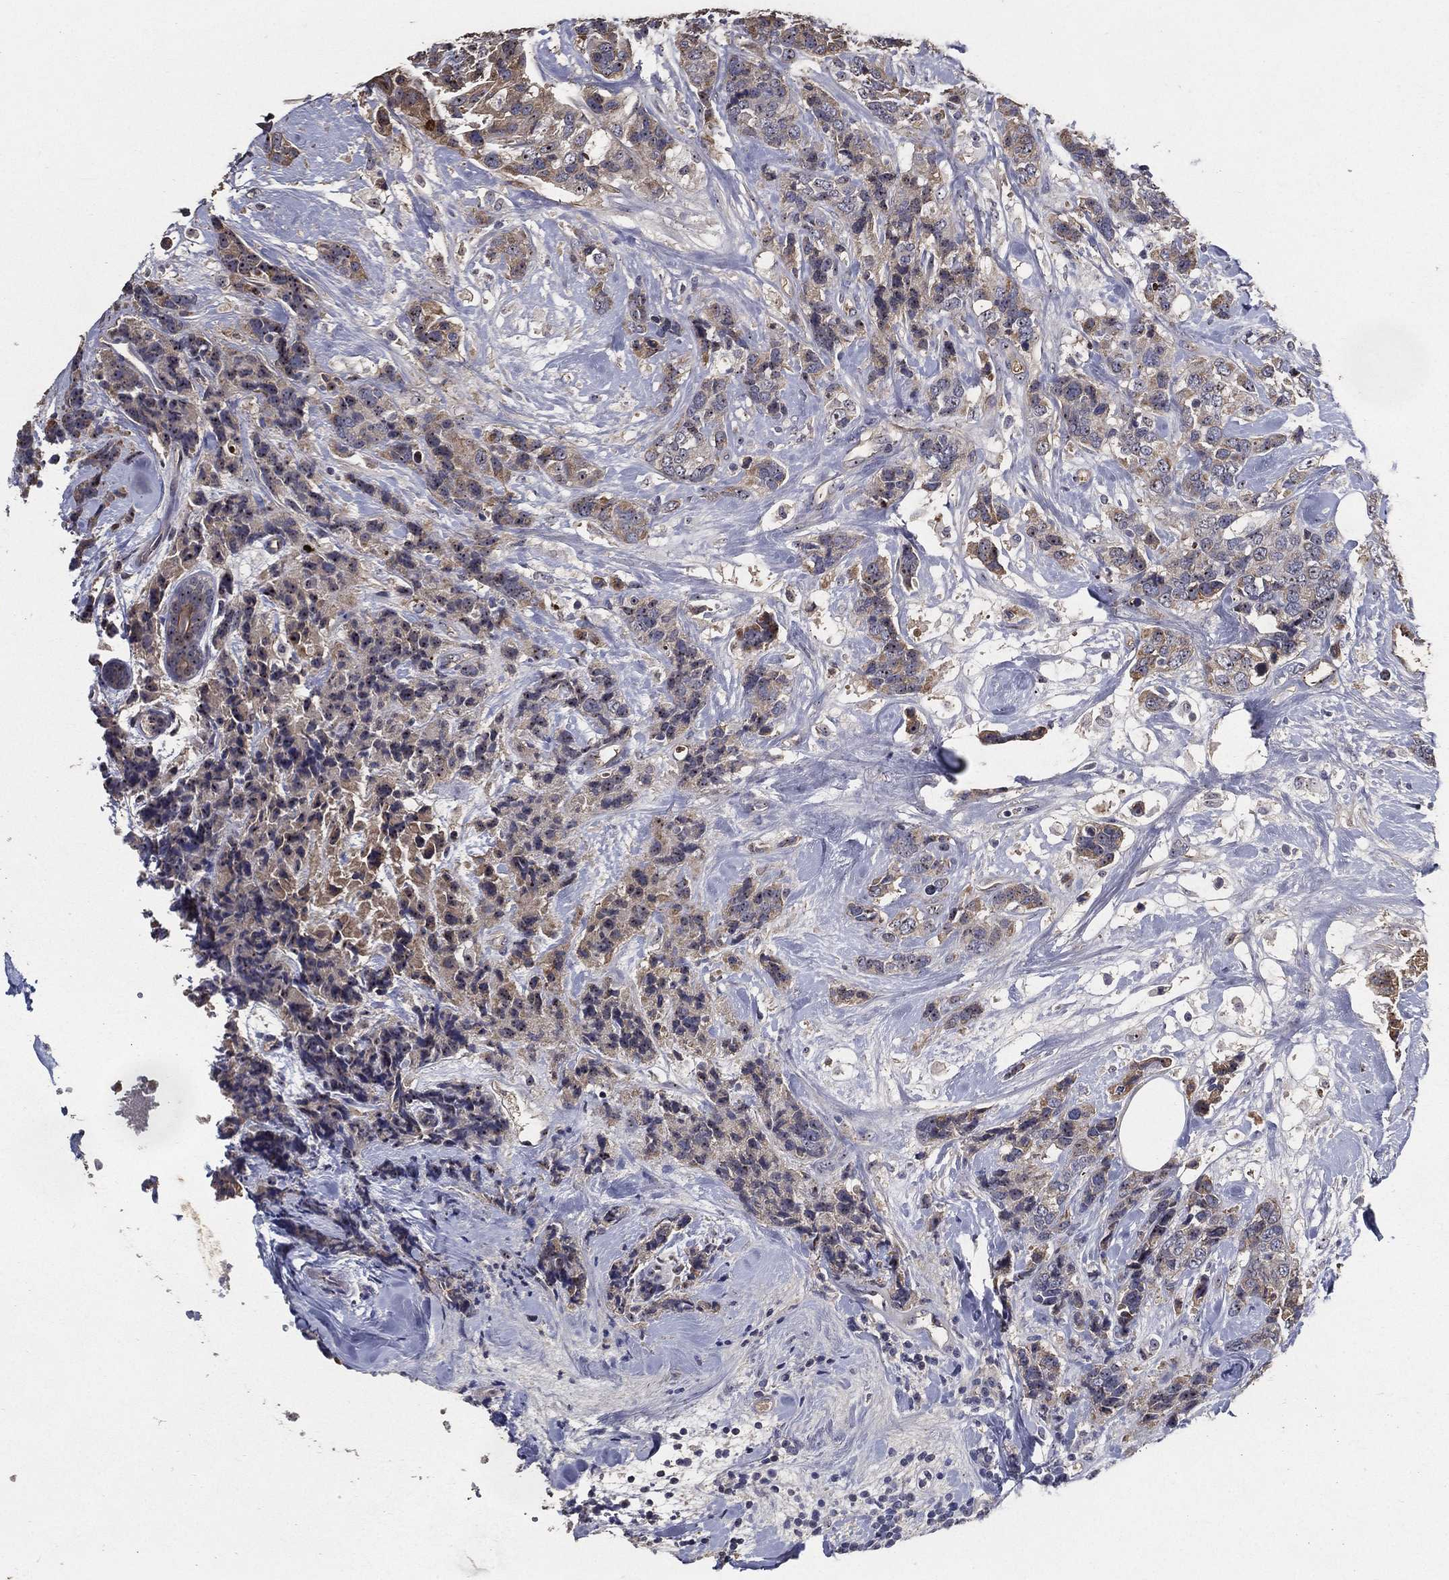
{"staining": {"intensity": "weak", "quantity": "<25%", "location": "cytoplasmic/membranous"}, "tissue": "breast cancer", "cell_type": "Tumor cells", "image_type": "cancer", "snomed": [{"axis": "morphology", "description": "Lobular carcinoma"}, {"axis": "topography", "description": "Breast"}], "caption": "An image of breast cancer (lobular carcinoma) stained for a protein exhibits no brown staining in tumor cells. (Brightfield microscopy of DAB (3,3'-diaminobenzidine) immunohistochemistry at high magnification).", "gene": "EFNA1", "patient": {"sex": "female", "age": 59}}